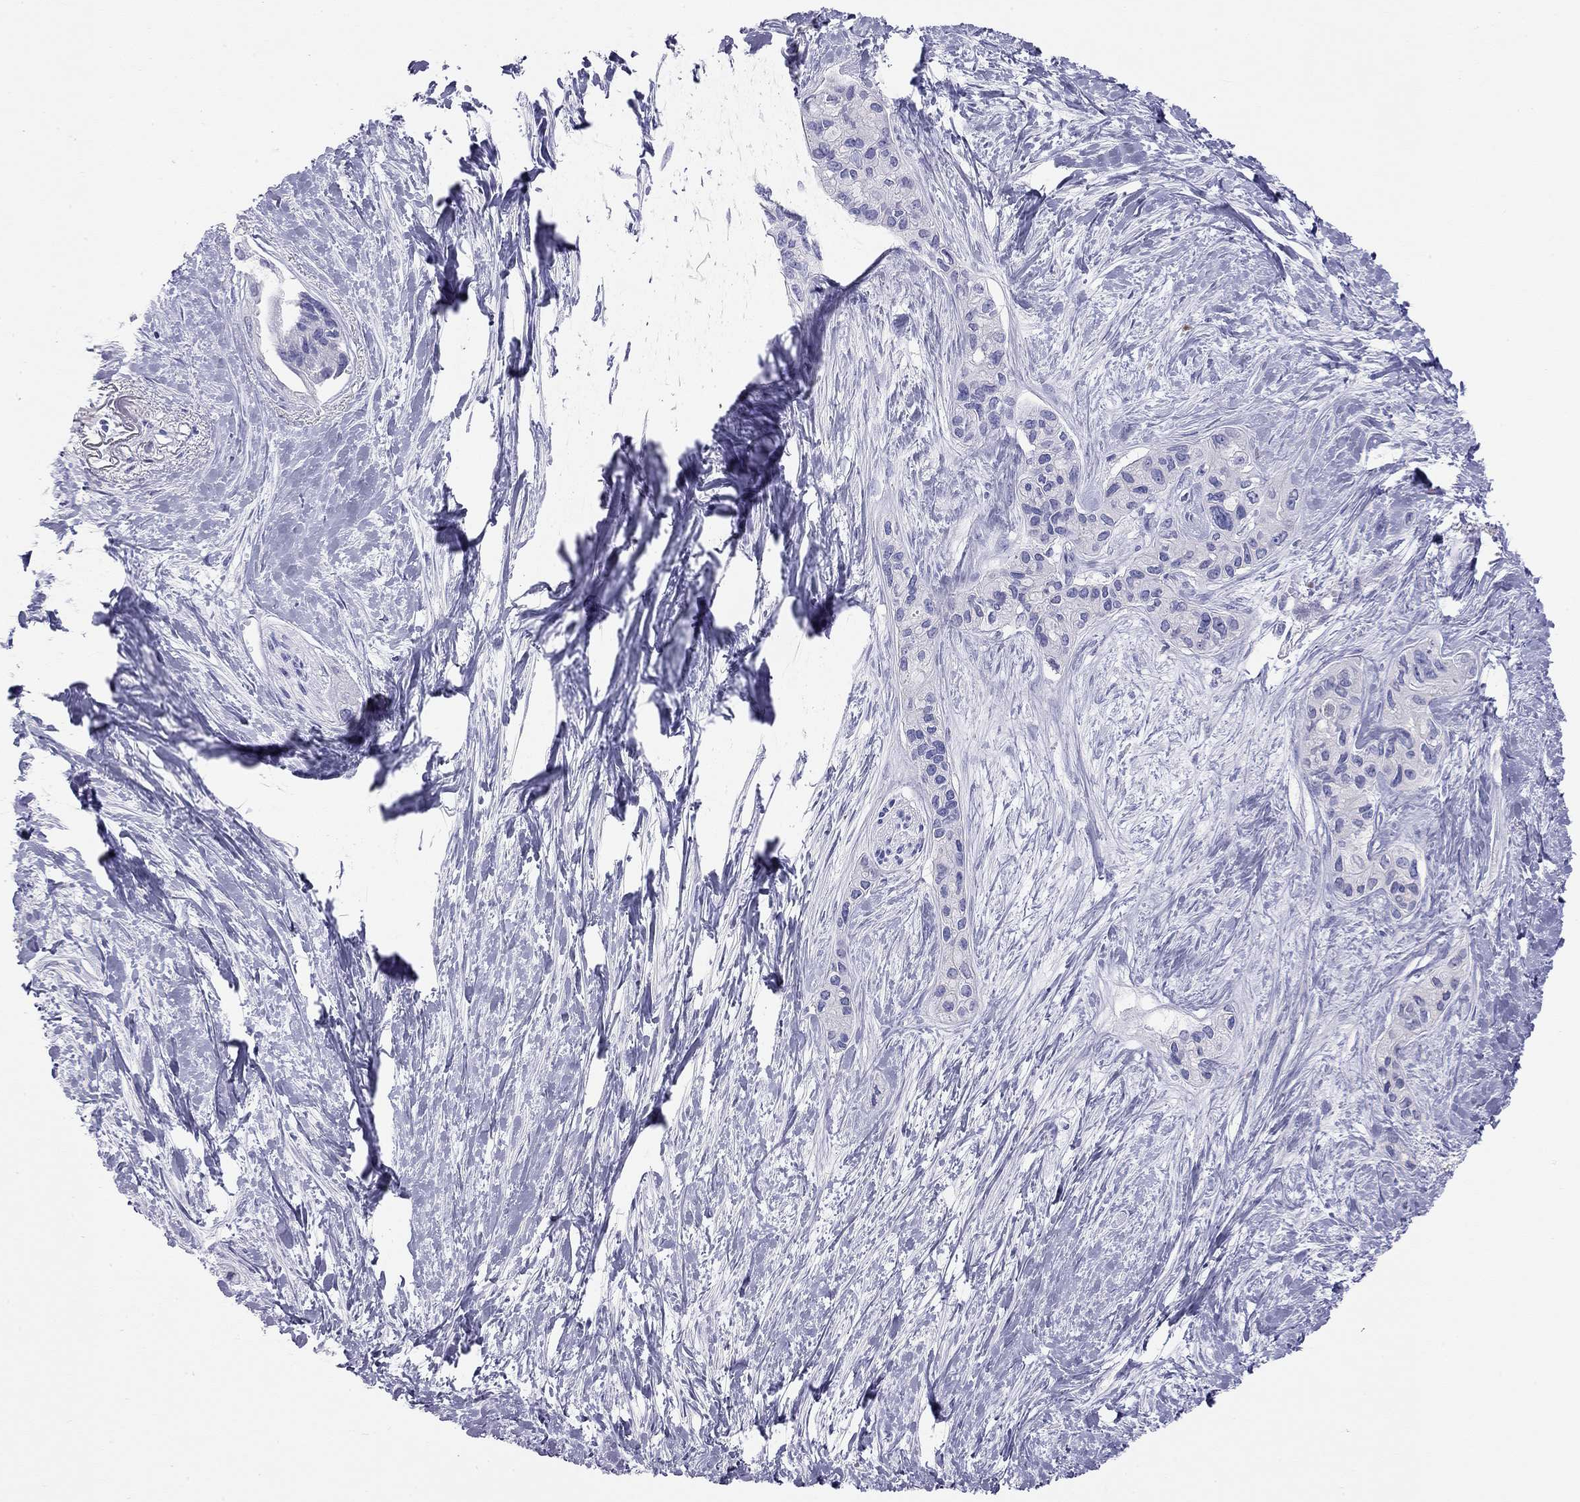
{"staining": {"intensity": "negative", "quantity": "none", "location": "none"}, "tissue": "pancreatic cancer", "cell_type": "Tumor cells", "image_type": "cancer", "snomed": [{"axis": "morphology", "description": "Adenocarcinoma, NOS"}, {"axis": "topography", "description": "Pancreas"}], "caption": "A micrograph of human pancreatic cancer (adenocarcinoma) is negative for staining in tumor cells.", "gene": "HLA-DQB2", "patient": {"sex": "female", "age": 50}}